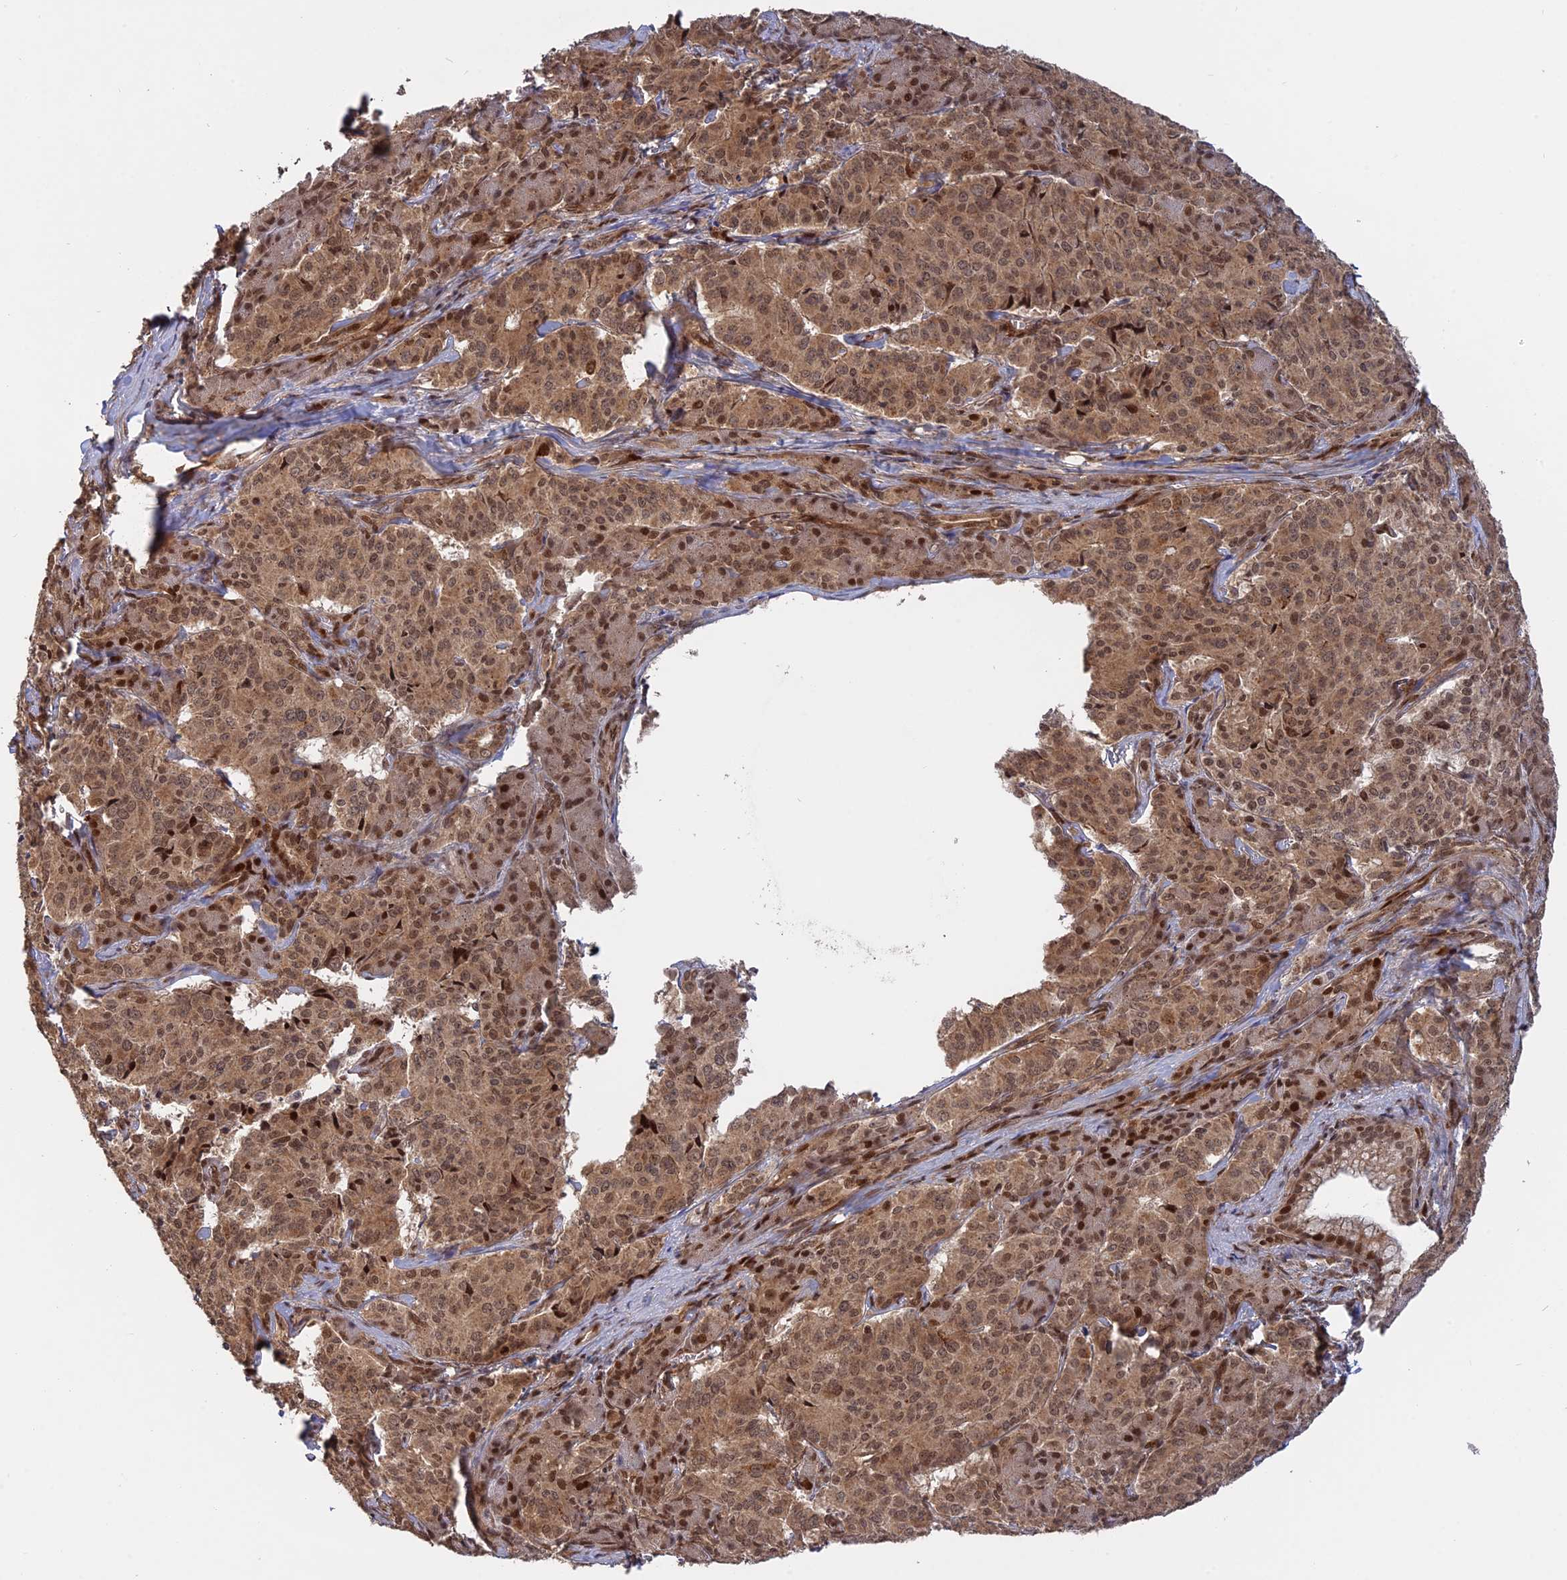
{"staining": {"intensity": "moderate", "quantity": ">75%", "location": "cytoplasmic/membranous,nuclear"}, "tissue": "pancreatic cancer", "cell_type": "Tumor cells", "image_type": "cancer", "snomed": [{"axis": "morphology", "description": "Adenocarcinoma, NOS"}, {"axis": "topography", "description": "Pancreas"}], "caption": "This is an image of IHC staining of pancreatic adenocarcinoma, which shows moderate staining in the cytoplasmic/membranous and nuclear of tumor cells.", "gene": "PKIG", "patient": {"sex": "female", "age": 74}}